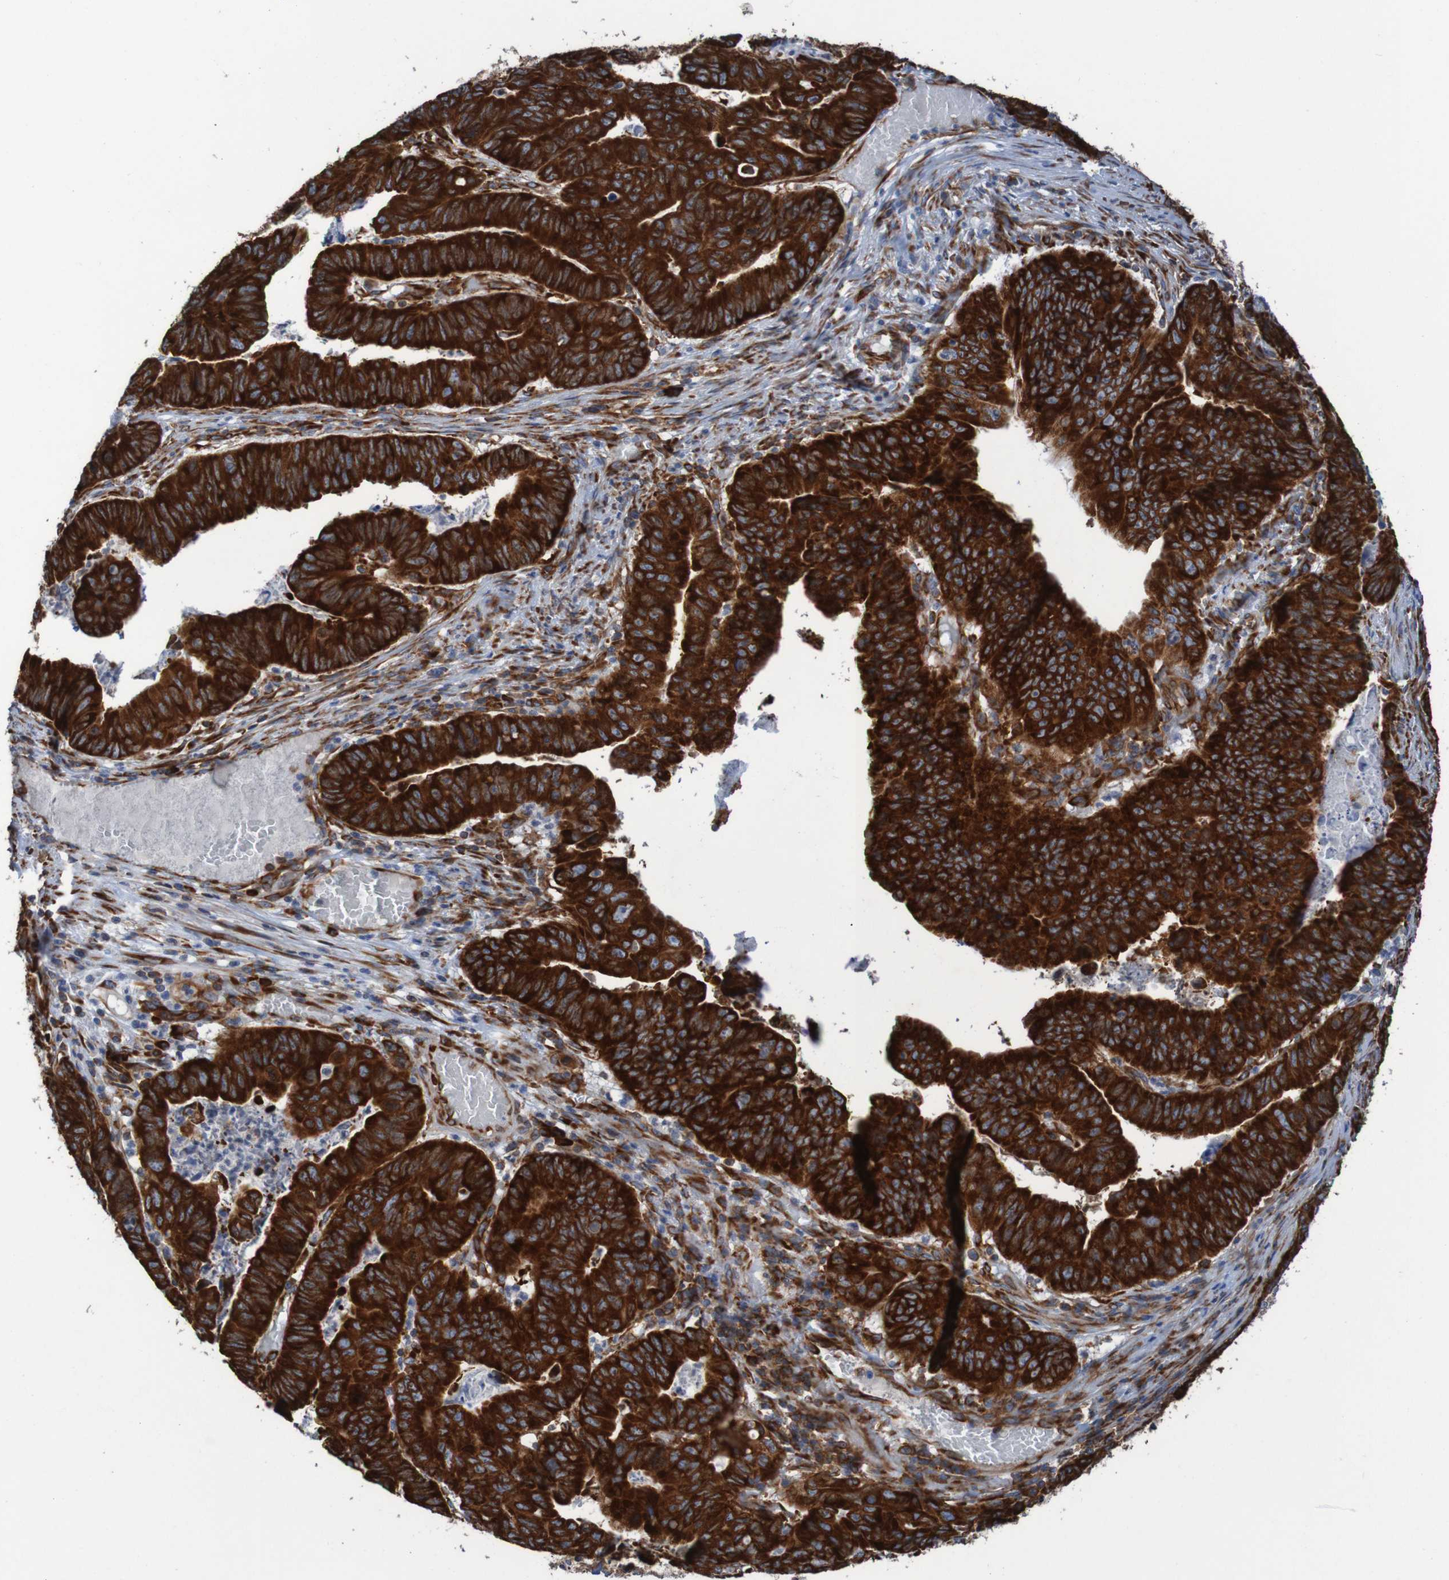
{"staining": {"intensity": "strong", "quantity": ">75%", "location": "cytoplasmic/membranous"}, "tissue": "stomach cancer", "cell_type": "Tumor cells", "image_type": "cancer", "snomed": [{"axis": "morphology", "description": "Adenocarcinoma, NOS"}, {"axis": "topography", "description": "Stomach, lower"}], "caption": "The histopathology image reveals staining of stomach cancer (adenocarcinoma), revealing strong cytoplasmic/membranous protein staining (brown color) within tumor cells.", "gene": "RPL10", "patient": {"sex": "male", "age": 77}}